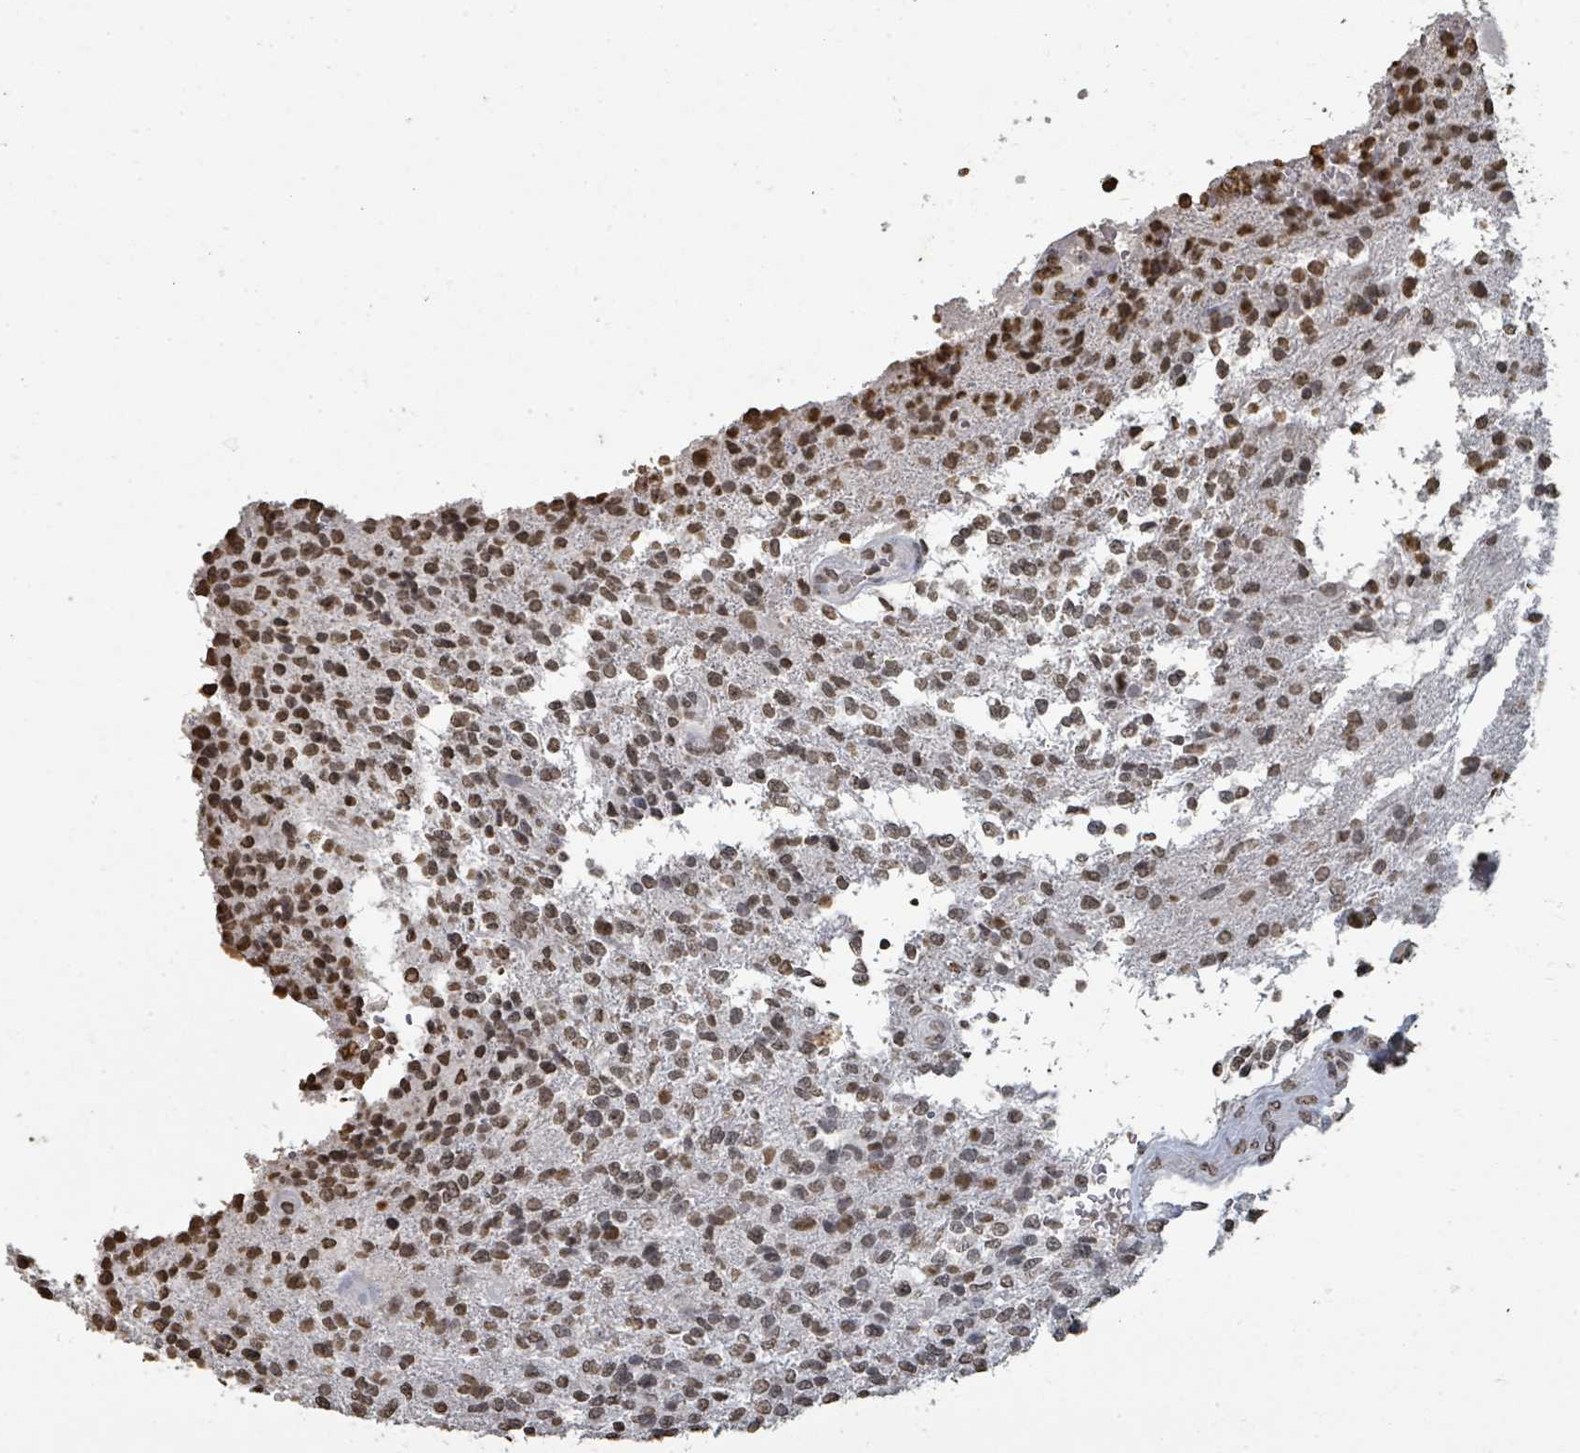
{"staining": {"intensity": "moderate", "quantity": ">75%", "location": "nuclear"}, "tissue": "glioma", "cell_type": "Tumor cells", "image_type": "cancer", "snomed": [{"axis": "morphology", "description": "Glioma, malignant, High grade"}, {"axis": "topography", "description": "Brain"}], "caption": "This image exhibits IHC staining of glioma, with medium moderate nuclear expression in approximately >75% of tumor cells.", "gene": "MRPS12", "patient": {"sex": "male", "age": 56}}